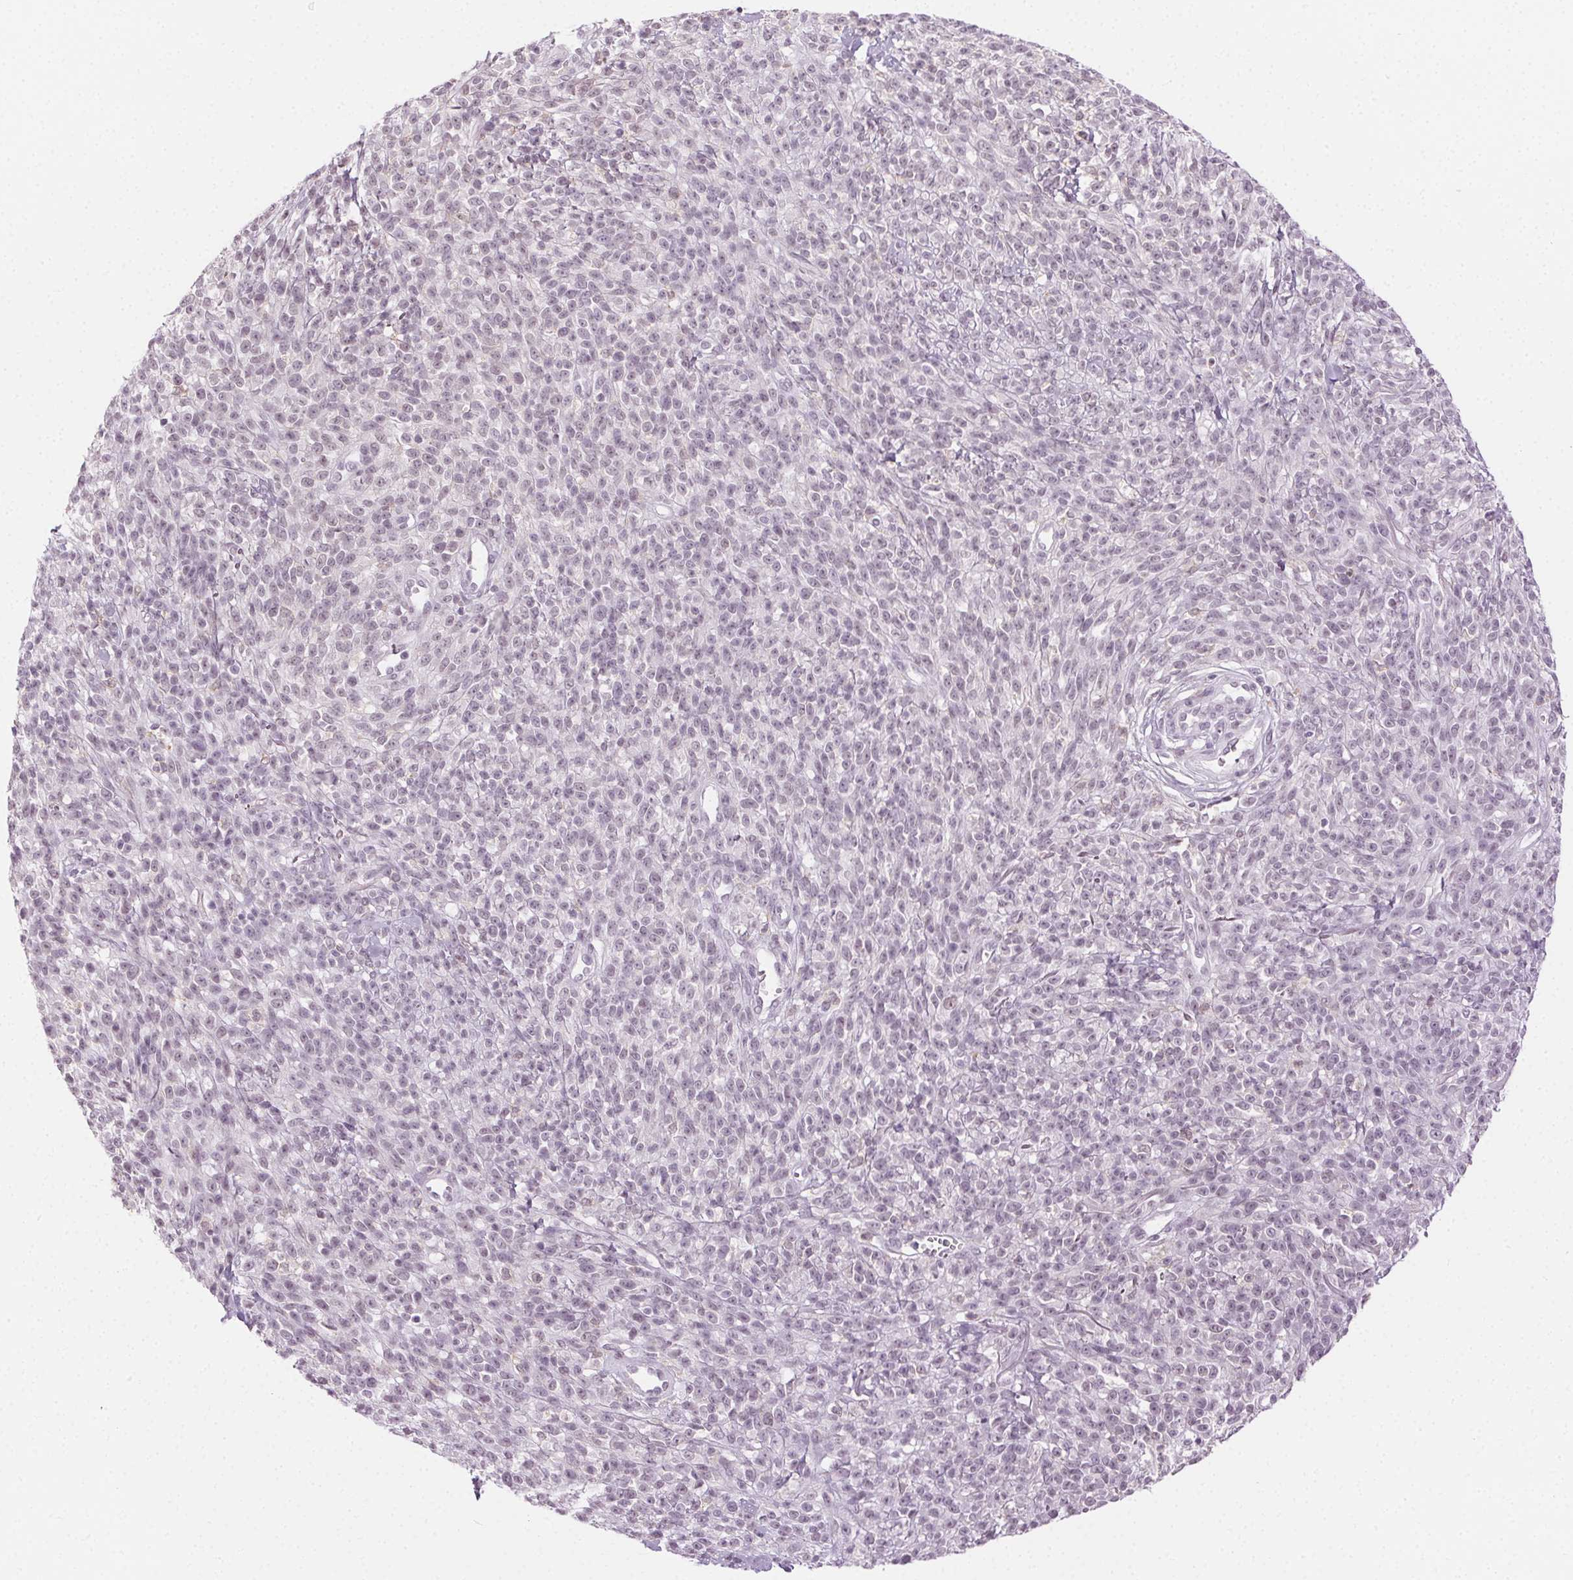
{"staining": {"intensity": "negative", "quantity": "none", "location": "none"}, "tissue": "melanoma", "cell_type": "Tumor cells", "image_type": "cancer", "snomed": [{"axis": "morphology", "description": "Malignant melanoma, NOS"}, {"axis": "topography", "description": "Skin"}, {"axis": "topography", "description": "Skin of trunk"}], "caption": "Immunohistochemical staining of human malignant melanoma demonstrates no significant positivity in tumor cells.", "gene": "AIF1L", "patient": {"sex": "male", "age": 74}}